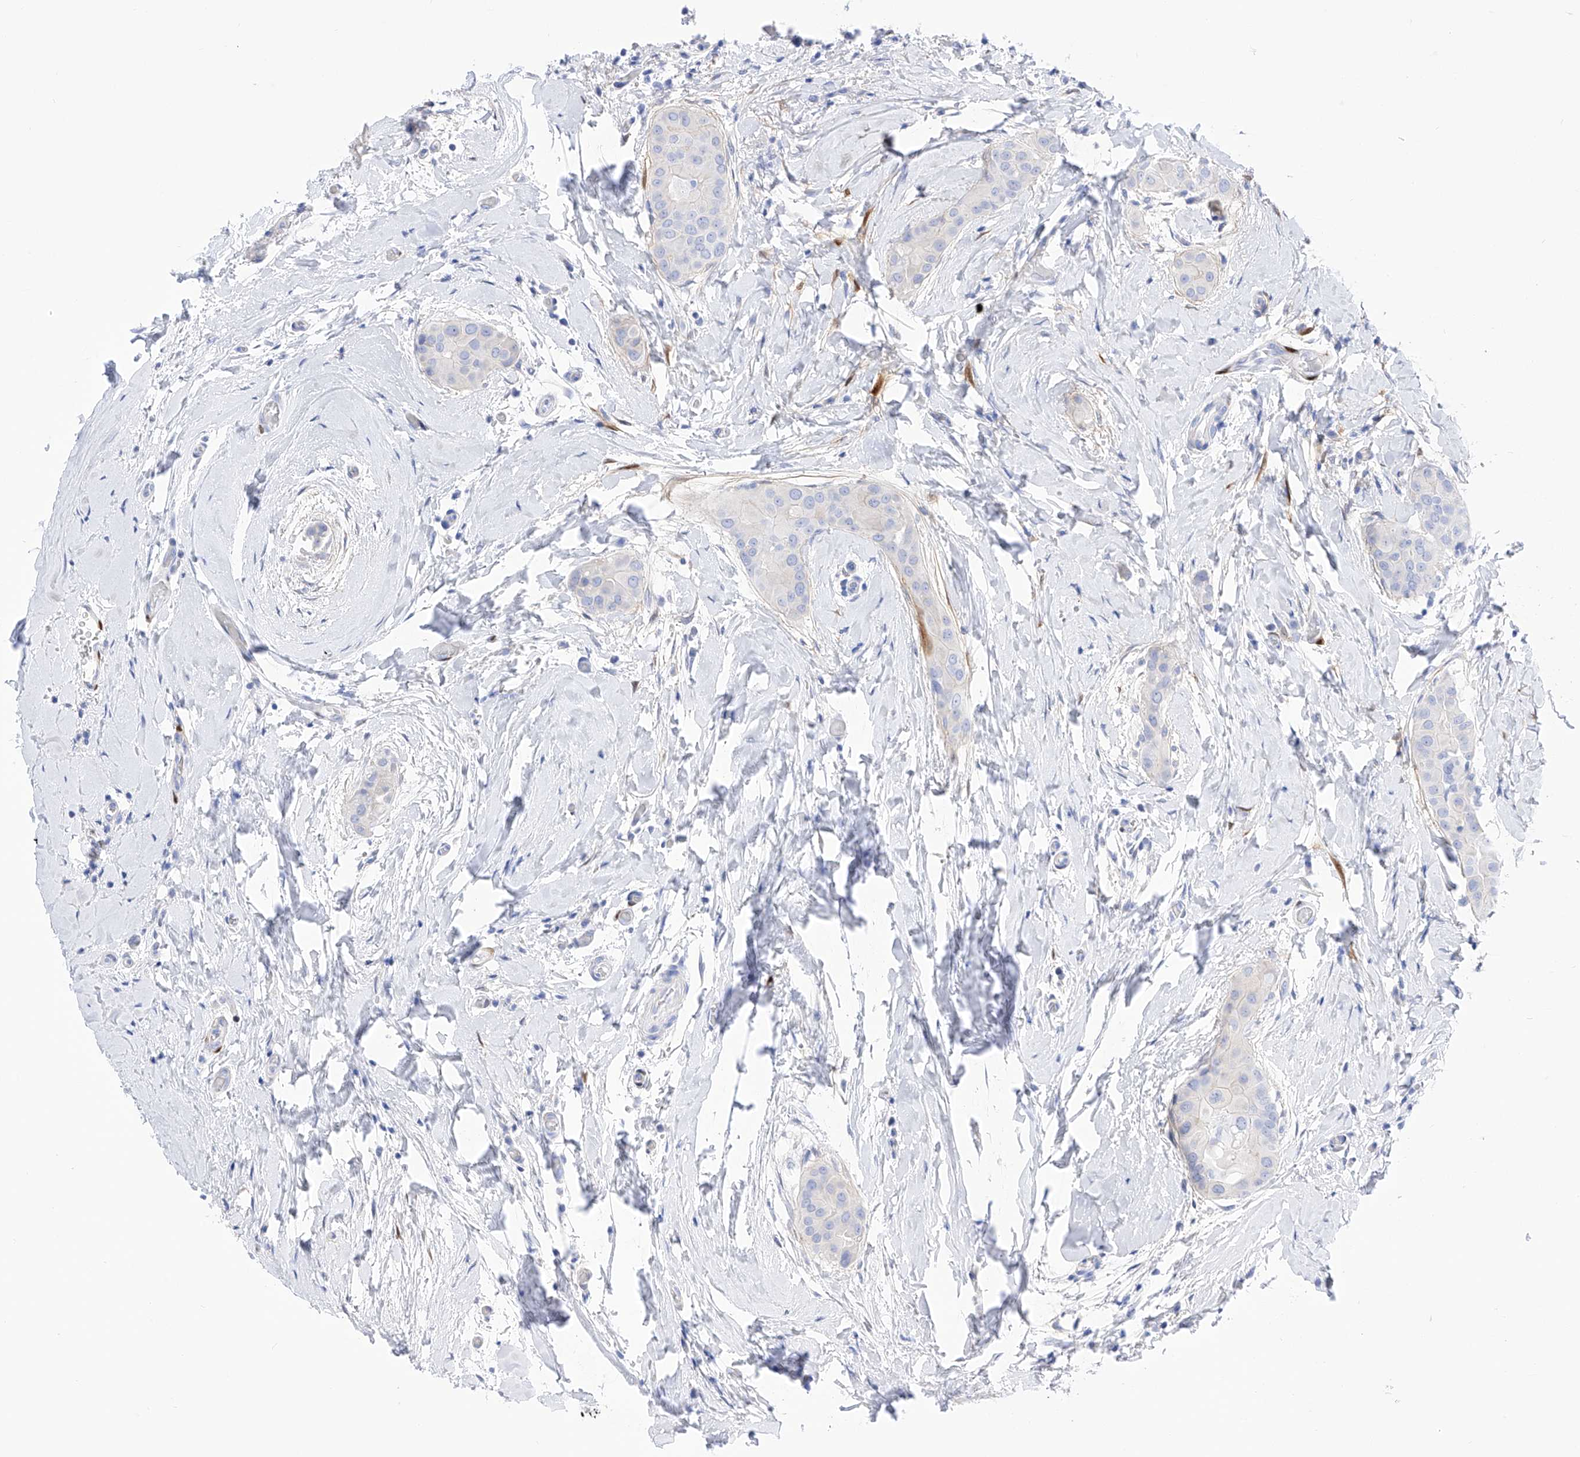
{"staining": {"intensity": "negative", "quantity": "none", "location": "none"}, "tissue": "thyroid cancer", "cell_type": "Tumor cells", "image_type": "cancer", "snomed": [{"axis": "morphology", "description": "Papillary adenocarcinoma, NOS"}, {"axis": "topography", "description": "Thyroid gland"}], "caption": "Tumor cells are negative for brown protein staining in thyroid cancer.", "gene": "TRPC7", "patient": {"sex": "male", "age": 33}}